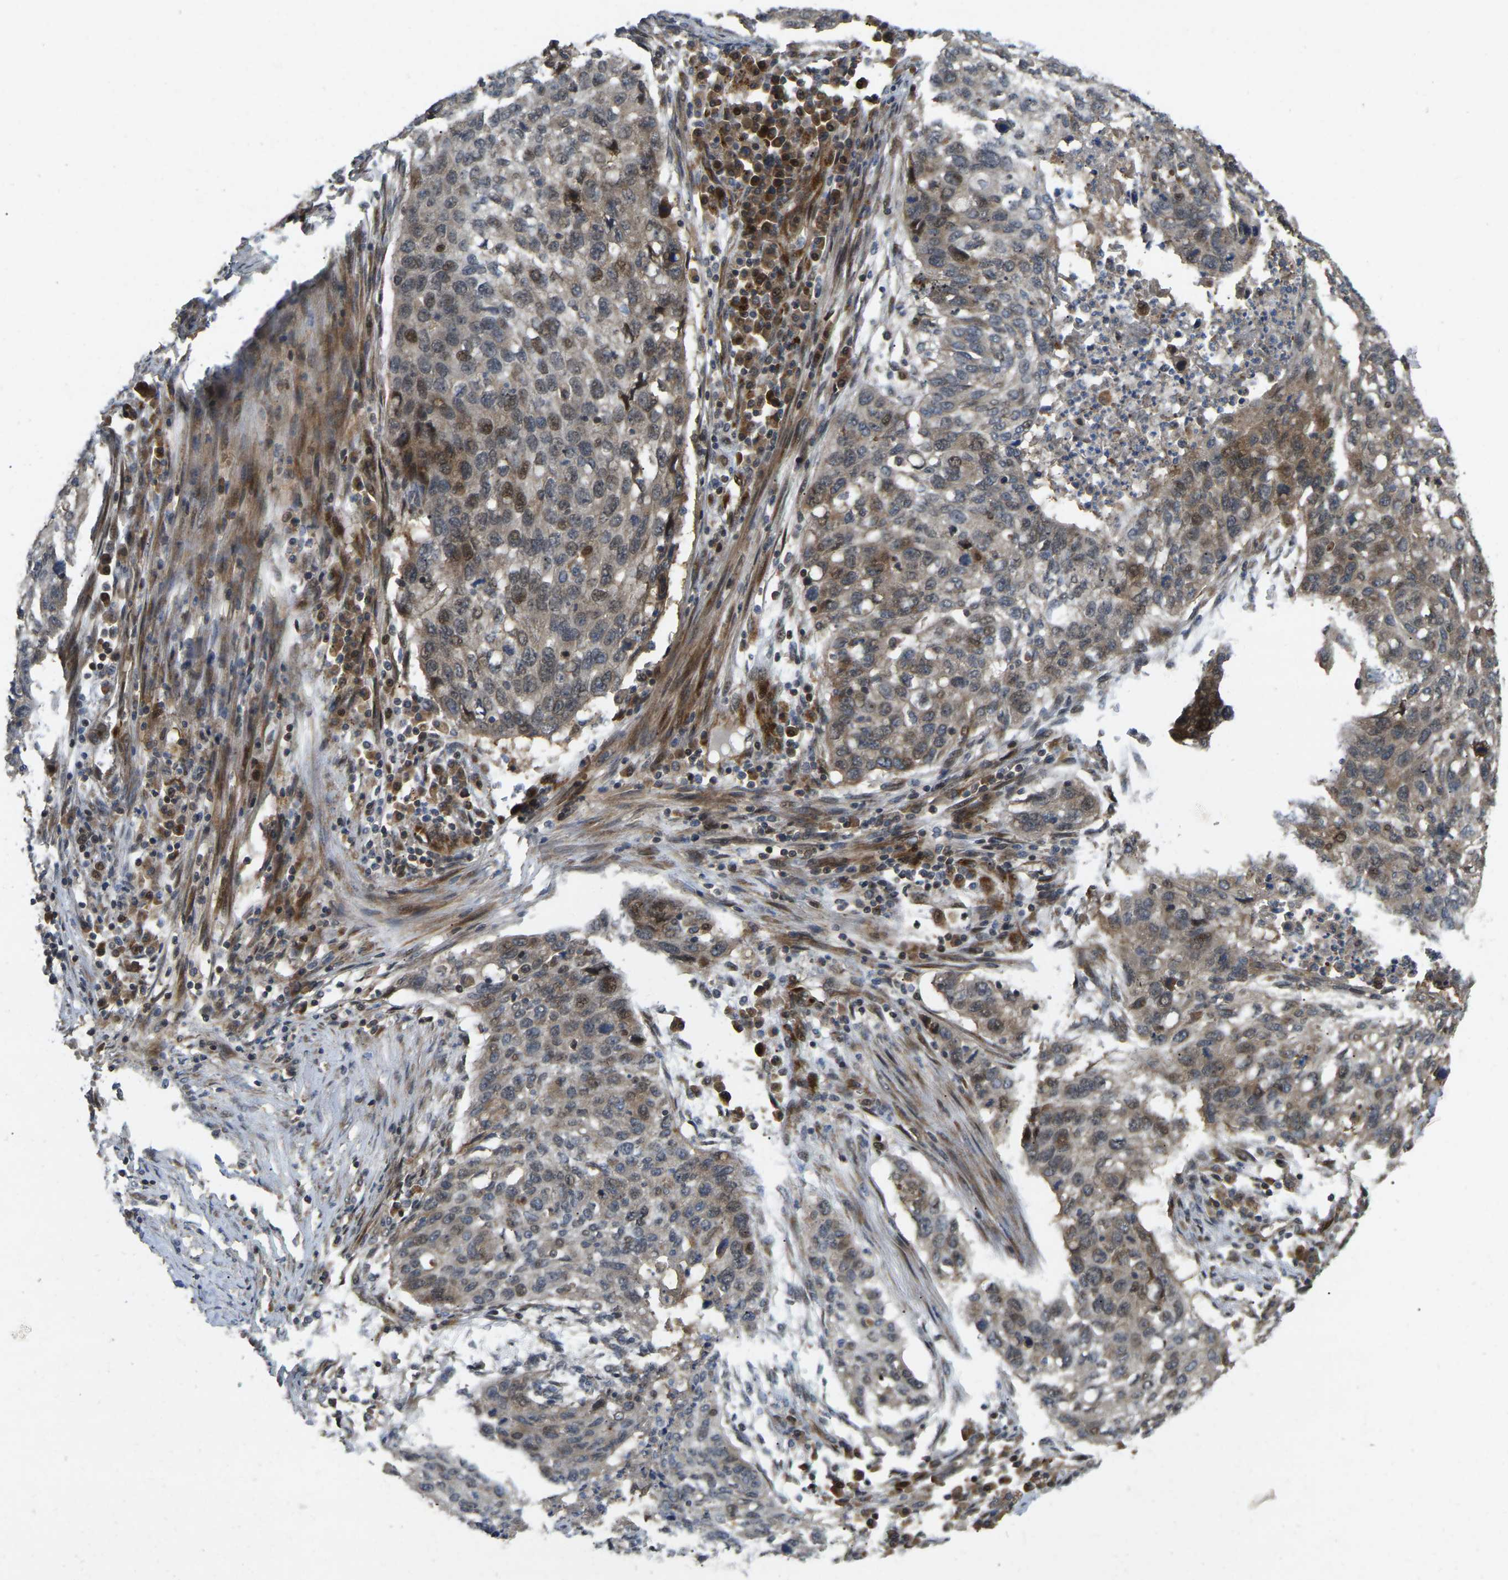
{"staining": {"intensity": "moderate", "quantity": "<25%", "location": "cytoplasmic/membranous,nuclear"}, "tissue": "lung cancer", "cell_type": "Tumor cells", "image_type": "cancer", "snomed": [{"axis": "morphology", "description": "Squamous cell carcinoma, NOS"}, {"axis": "topography", "description": "Lung"}], "caption": "The immunohistochemical stain shows moderate cytoplasmic/membranous and nuclear staining in tumor cells of lung squamous cell carcinoma tissue. The staining was performed using DAB (3,3'-diaminobenzidine) to visualize the protein expression in brown, while the nuclei were stained in blue with hematoxylin (Magnification: 20x).", "gene": "KIAA1549", "patient": {"sex": "female", "age": 63}}